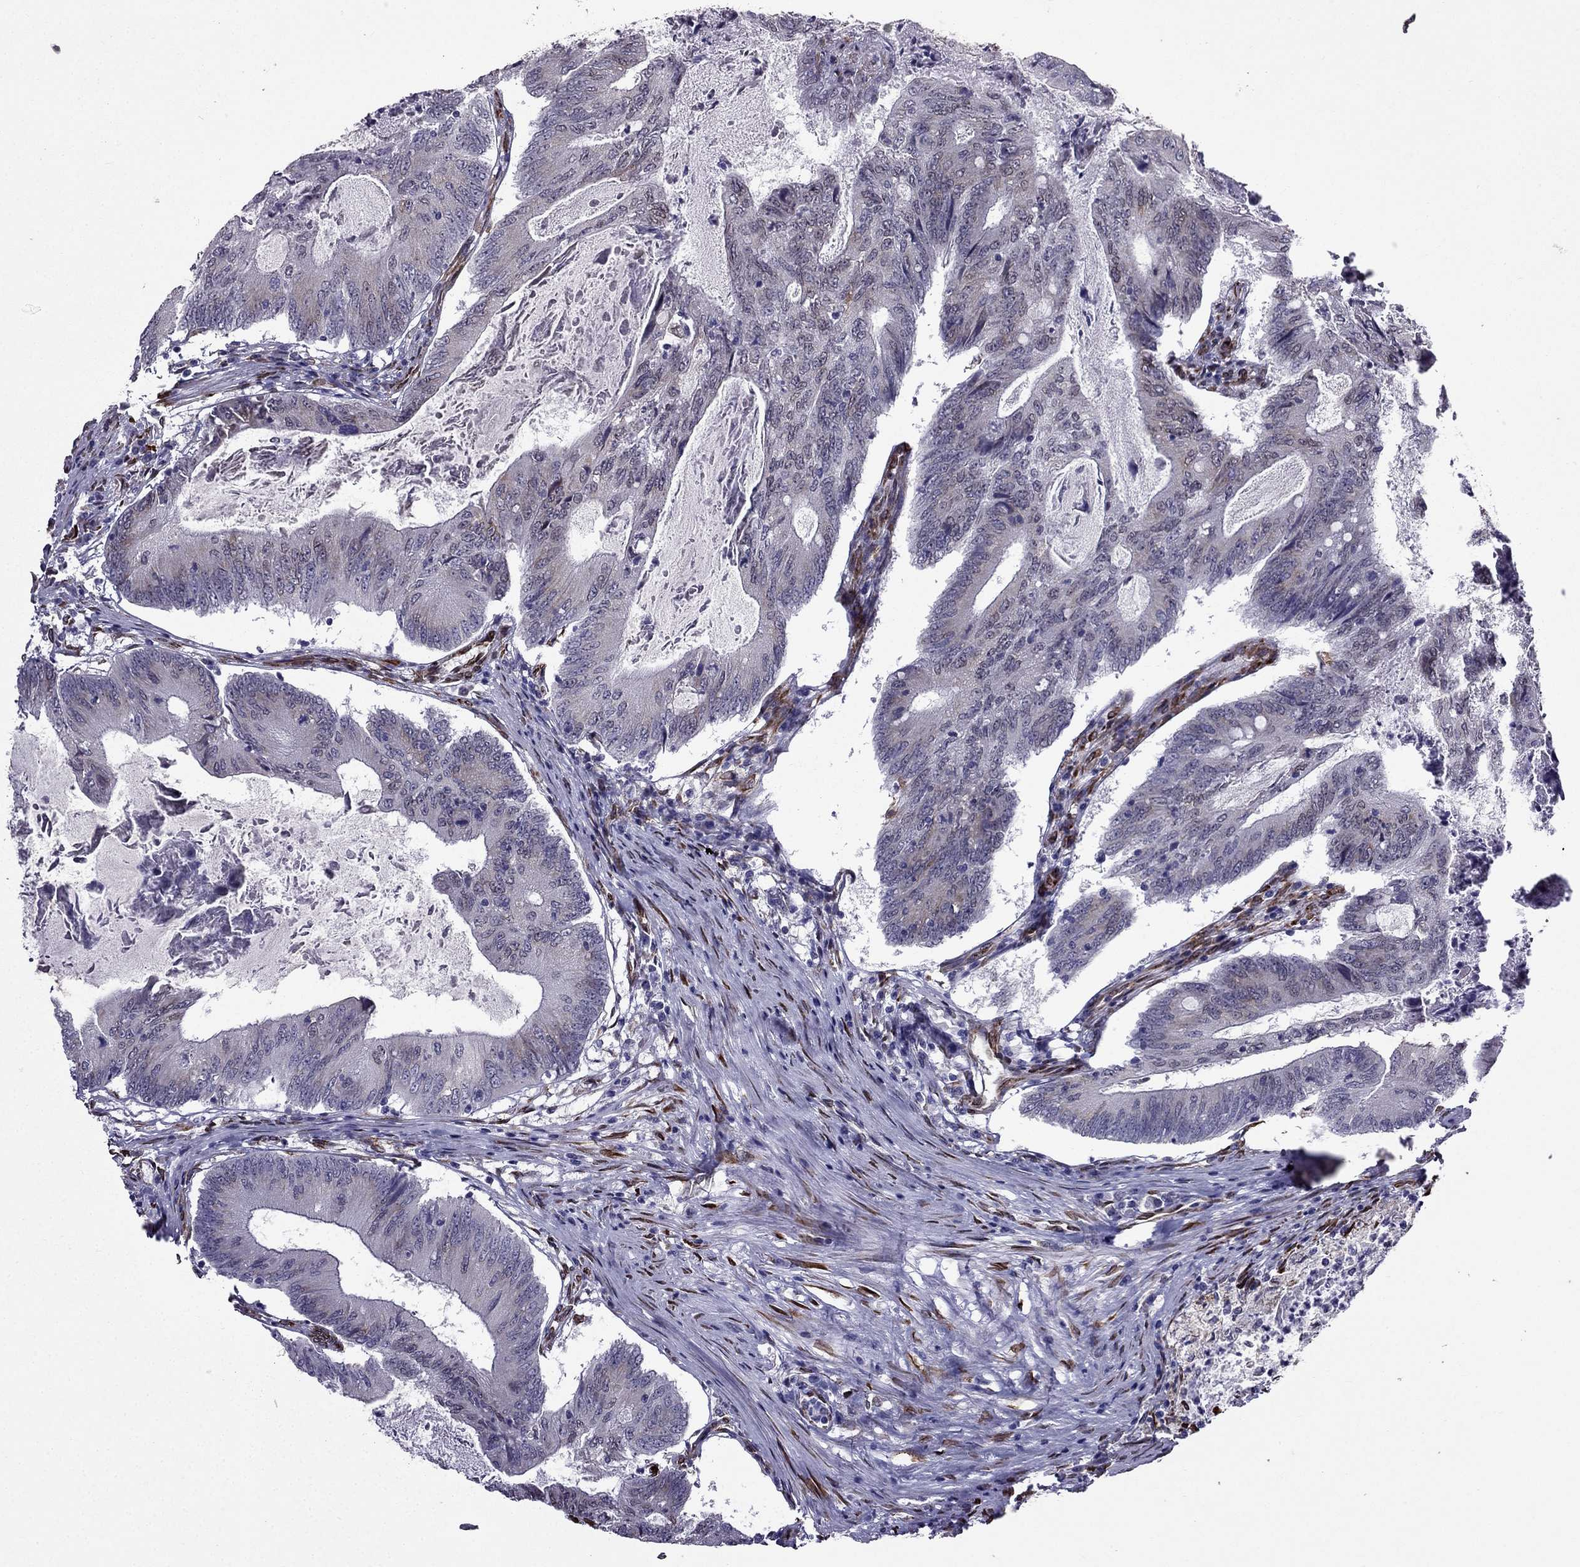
{"staining": {"intensity": "negative", "quantity": "none", "location": "none"}, "tissue": "colorectal cancer", "cell_type": "Tumor cells", "image_type": "cancer", "snomed": [{"axis": "morphology", "description": "Adenocarcinoma, NOS"}, {"axis": "topography", "description": "Colon"}], "caption": "Tumor cells are negative for protein expression in human colorectal cancer. The staining is performed using DAB (3,3'-diaminobenzidine) brown chromogen with nuclei counter-stained in using hematoxylin.", "gene": "IKBIP", "patient": {"sex": "female", "age": 70}}